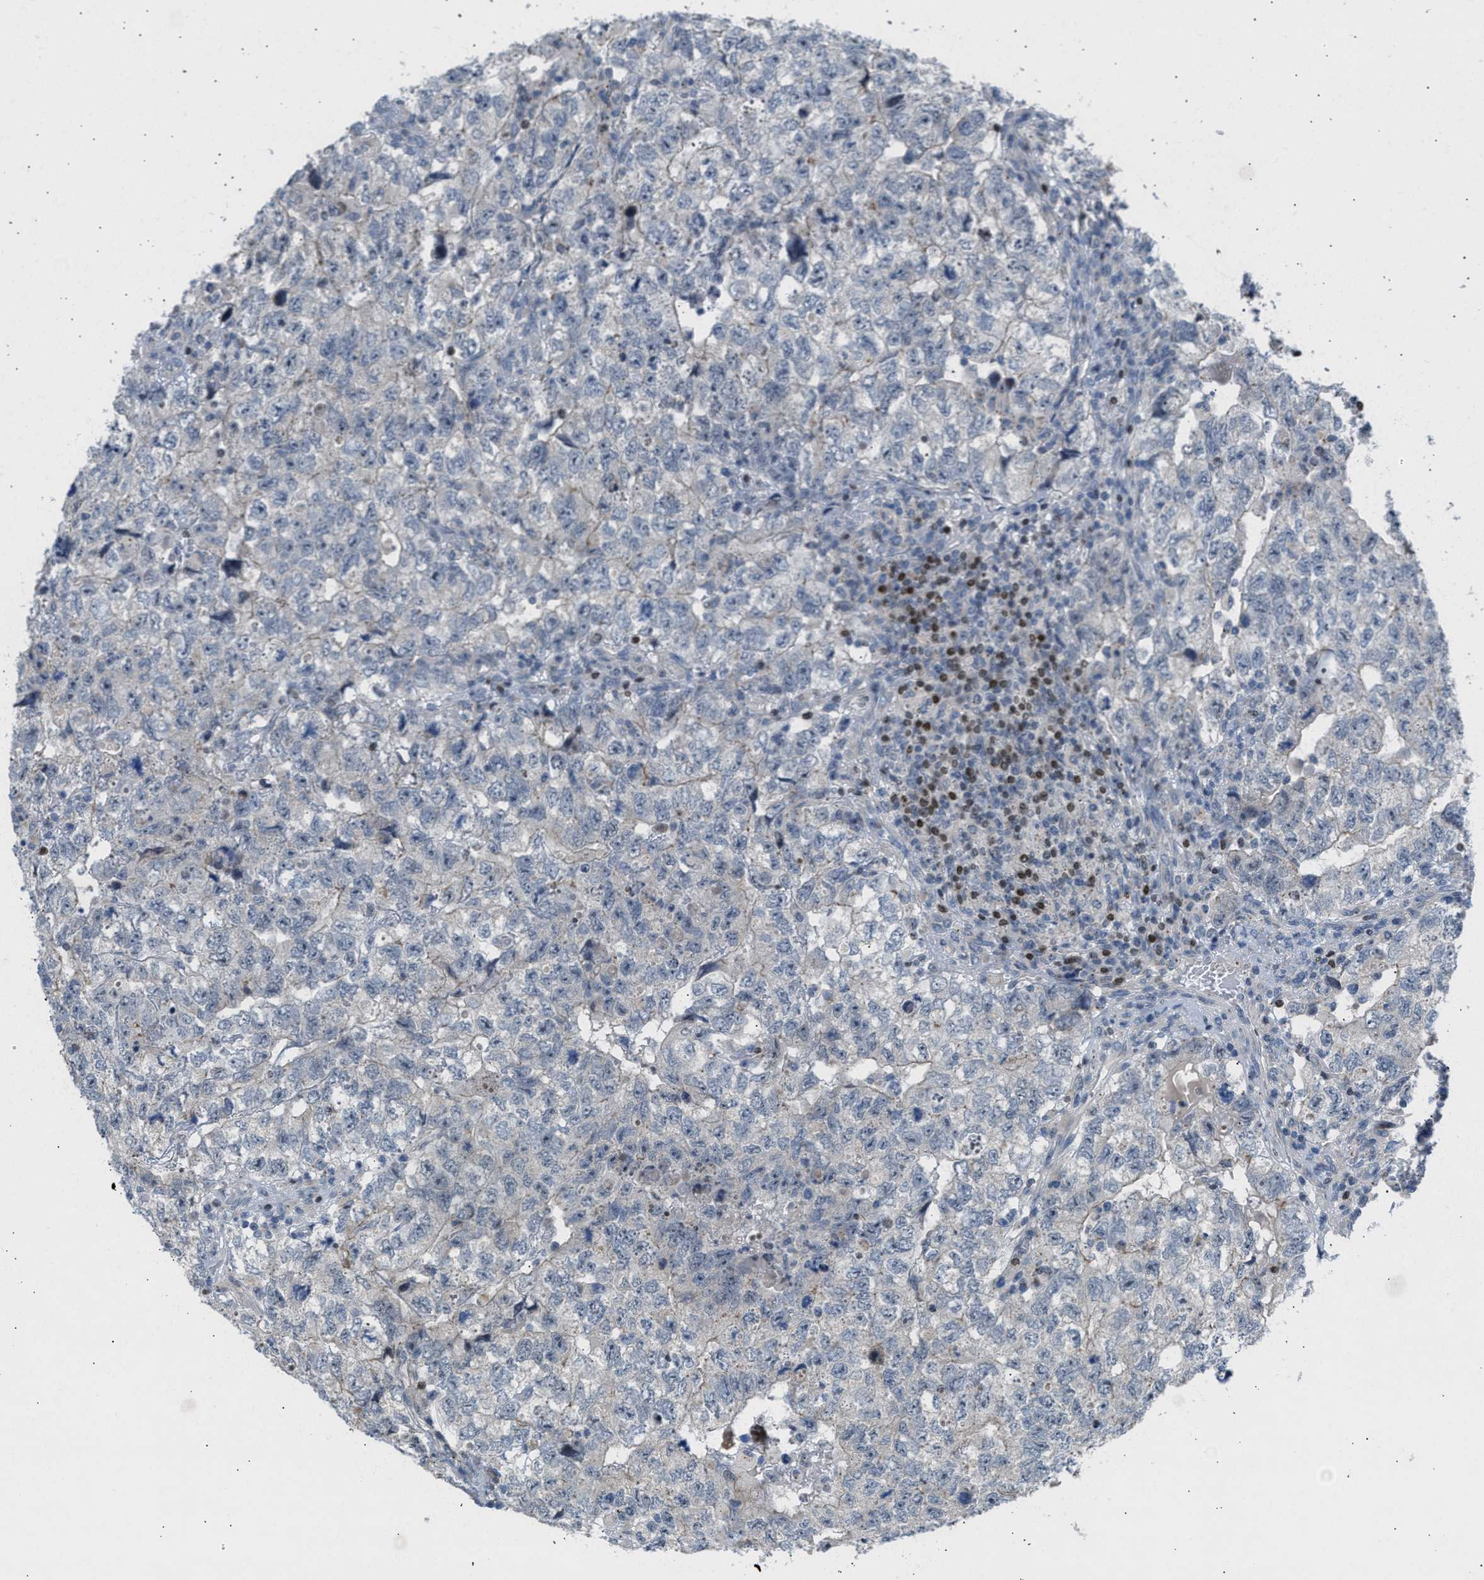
{"staining": {"intensity": "weak", "quantity": "<25%", "location": "cytoplasmic/membranous,nuclear"}, "tissue": "testis cancer", "cell_type": "Tumor cells", "image_type": "cancer", "snomed": [{"axis": "morphology", "description": "Carcinoma, Embryonal, NOS"}, {"axis": "topography", "description": "Testis"}], "caption": "This is an IHC photomicrograph of human testis embryonal carcinoma. There is no staining in tumor cells.", "gene": "NPS", "patient": {"sex": "male", "age": 36}}